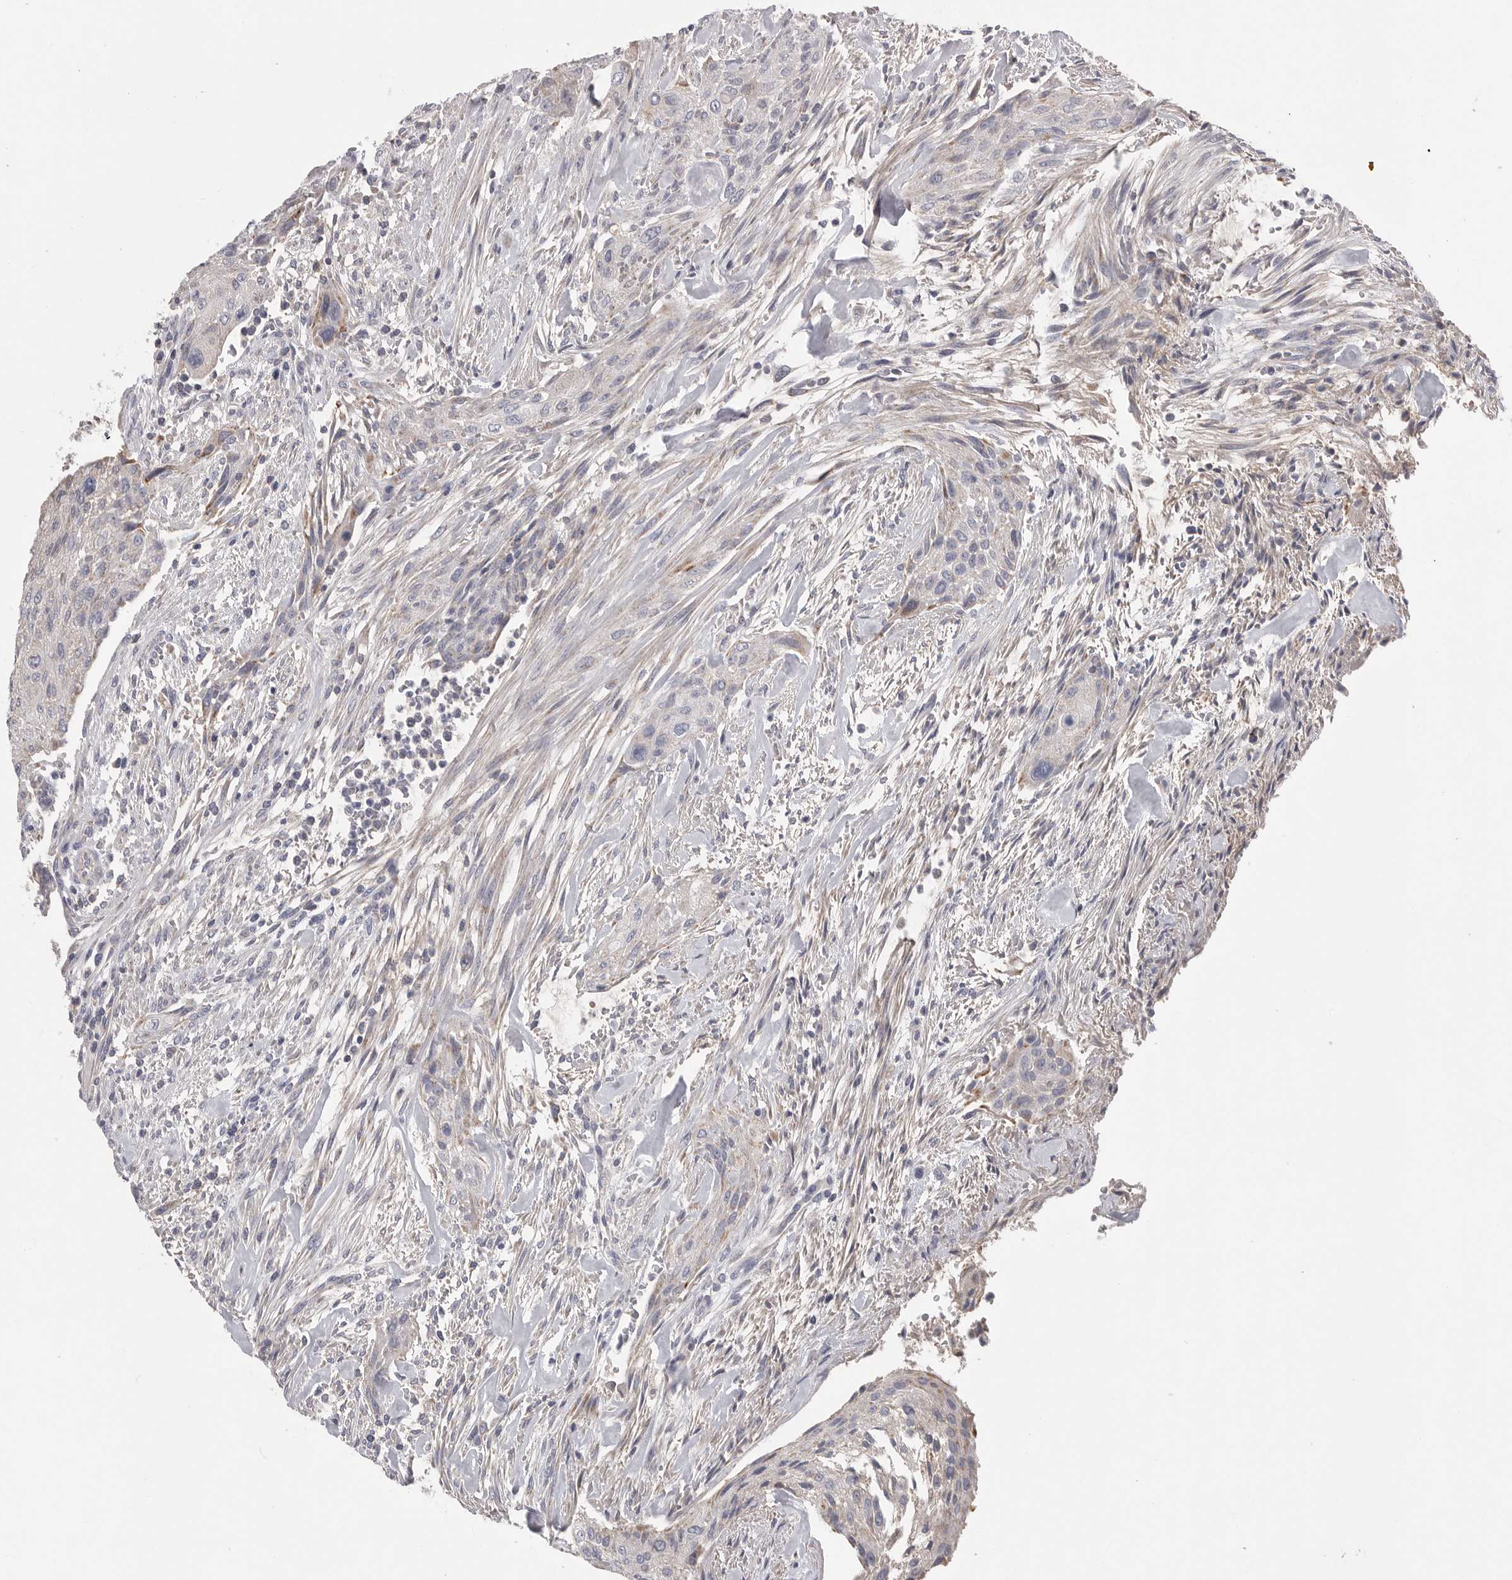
{"staining": {"intensity": "negative", "quantity": "none", "location": "none"}, "tissue": "urothelial cancer", "cell_type": "Tumor cells", "image_type": "cancer", "snomed": [{"axis": "morphology", "description": "Urothelial carcinoma, Low grade"}, {"axis": "morphology", "description": "Urothelial carcinoma, High grade"}, {"axis": "topography", "description": "Urinary bladder"}], "caption": "Micrograph shows no significant protein staining in tumor cells of high-grade urothelial carcinoma. (Immunohistochemistry, brightfield microscopy, high magnification).", "gene": "SDC3", "patient": {"sex": "male", "age": 35}}